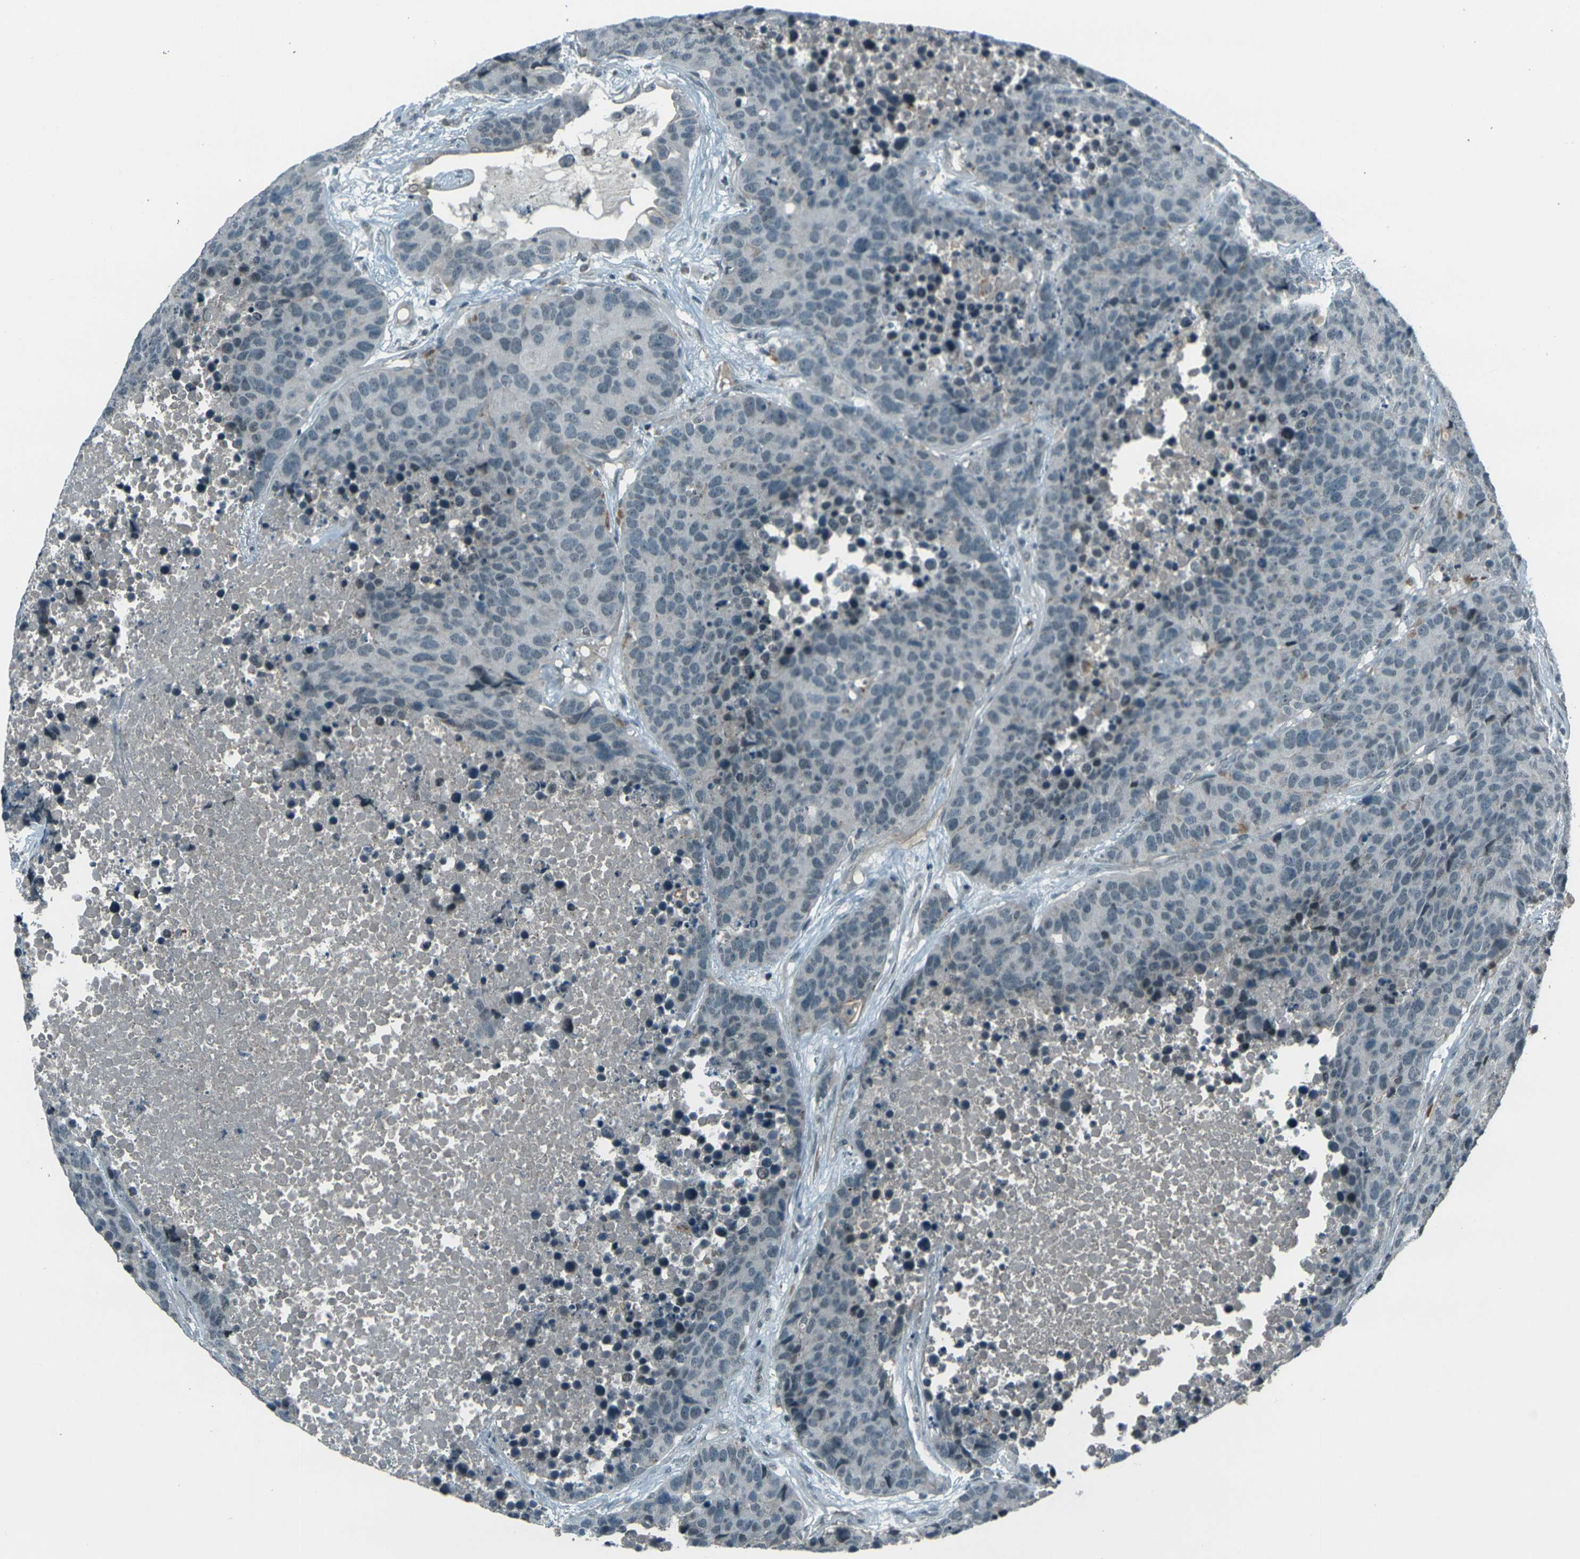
{"staining": {"intensity": "negative", "quantity": "none", "location": "none"}, "tissue": "carcinoid", "cell_type": "Tumor cells", "image_type": "cancer", "snomed": [{"axis": "morphology", "description": "Carcinoid, malignant, NOS"}, {"axis": "topography", "description": "Lung"}], "caption": "High magnification brightfield microscopy of carcinoid (malignant) stained with DAB (3,3'-diaminobenzidine) (brown) and counterstained with hematoxylin (blue): tumor cells show no significant positivity. (IHC, brightfield microscopy, high magnification).", "gene": "GPR19", "patient": {"sex": "male", "age": 60}}